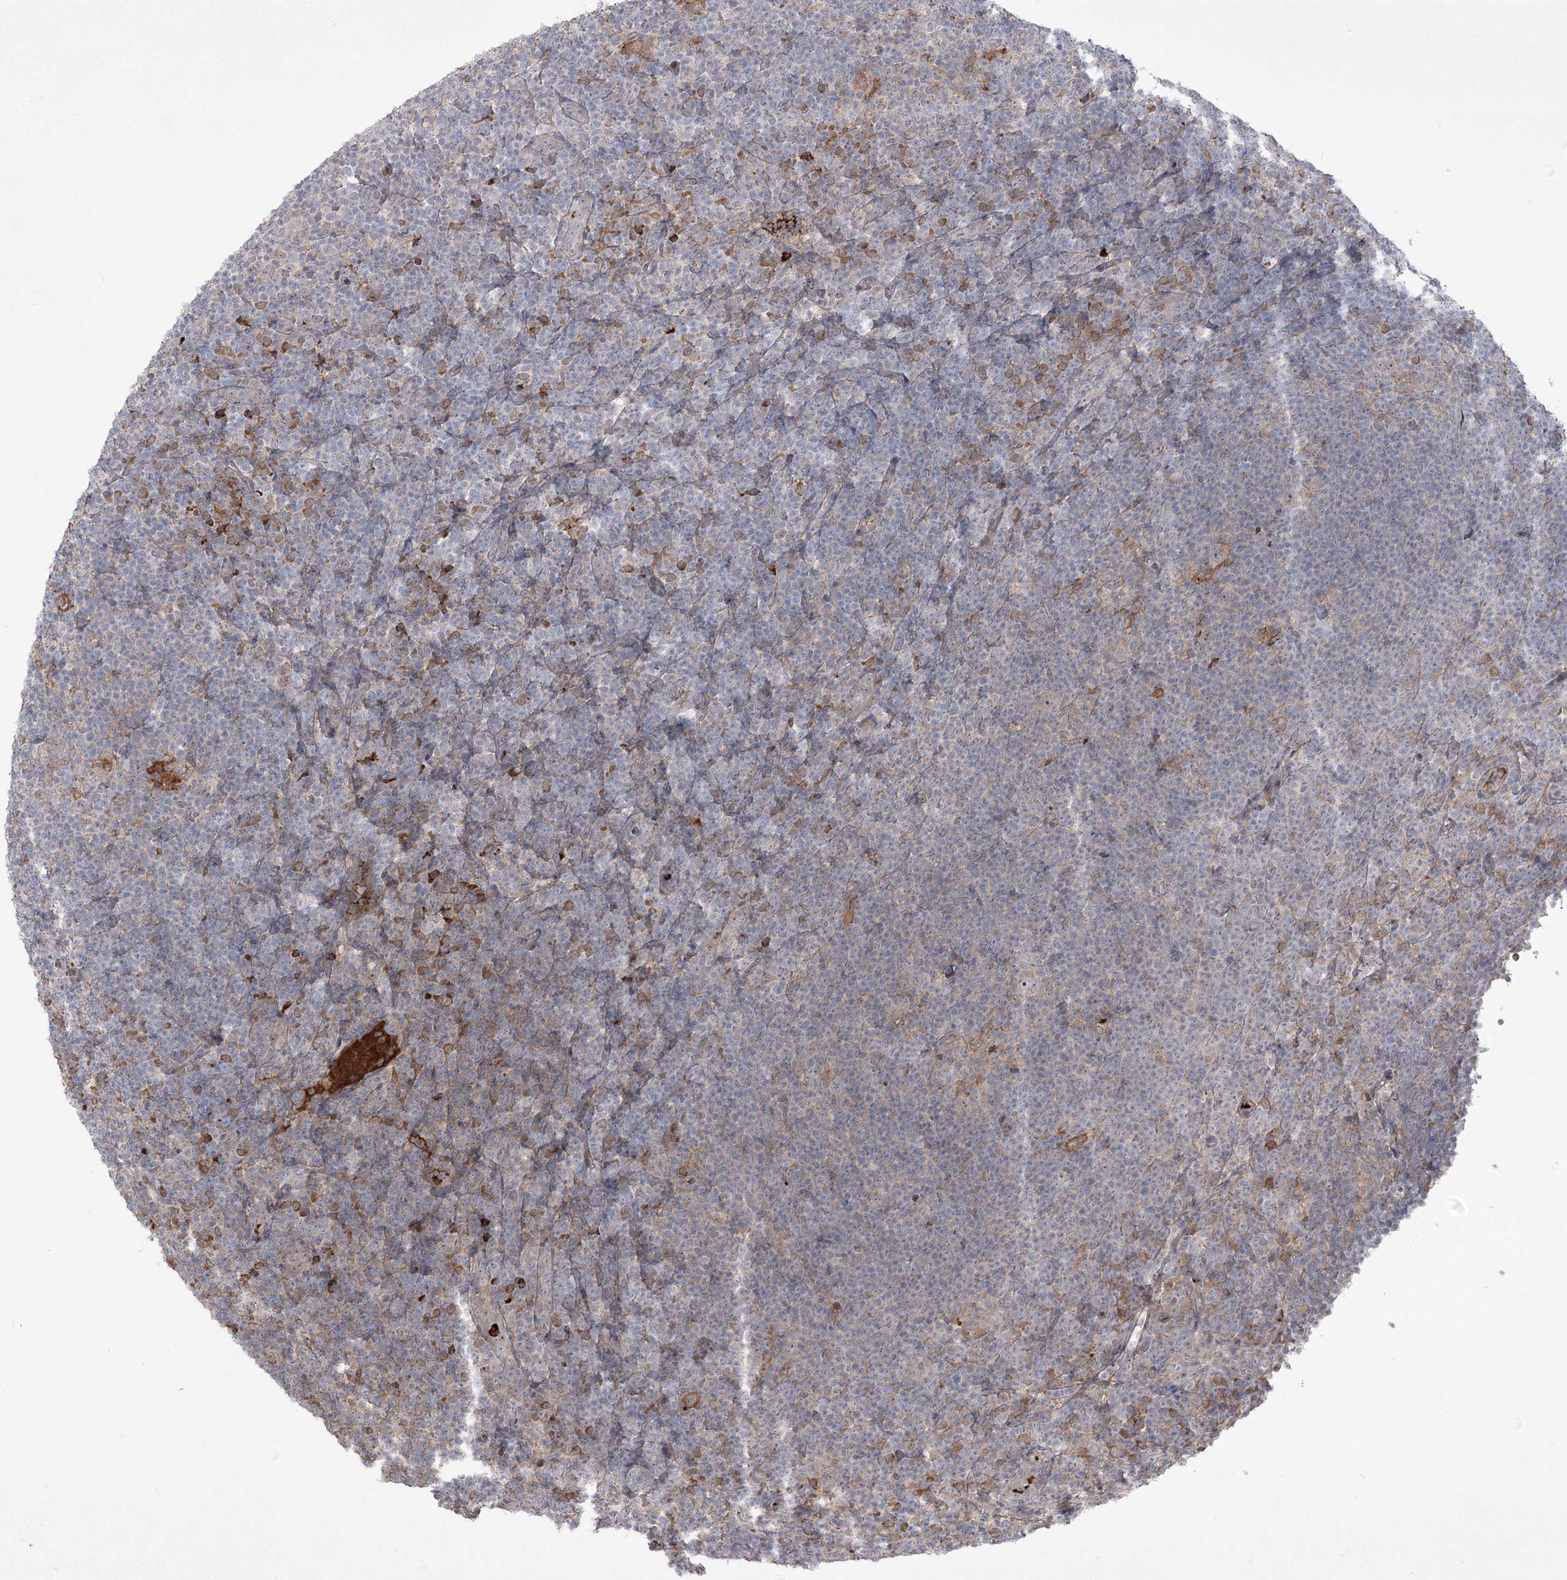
{"staining": {"intensity": "negative", "quantity": "none", "location": "none"}, "tissue": "lymphoma", "cell_type": "Tumor cells", "image_type": "cancer", "snomed": [{"axis": "morphology", "description": "Hodgkin's disease, NOS"}, {"axis": "topography", "description": "Lymph node"}], "caption": "Tumor cells are negative for protein expression in human Hodgkin's disease.", "gene": "PLEKHA5", "patient": {"sex": "female", "age": 57}}